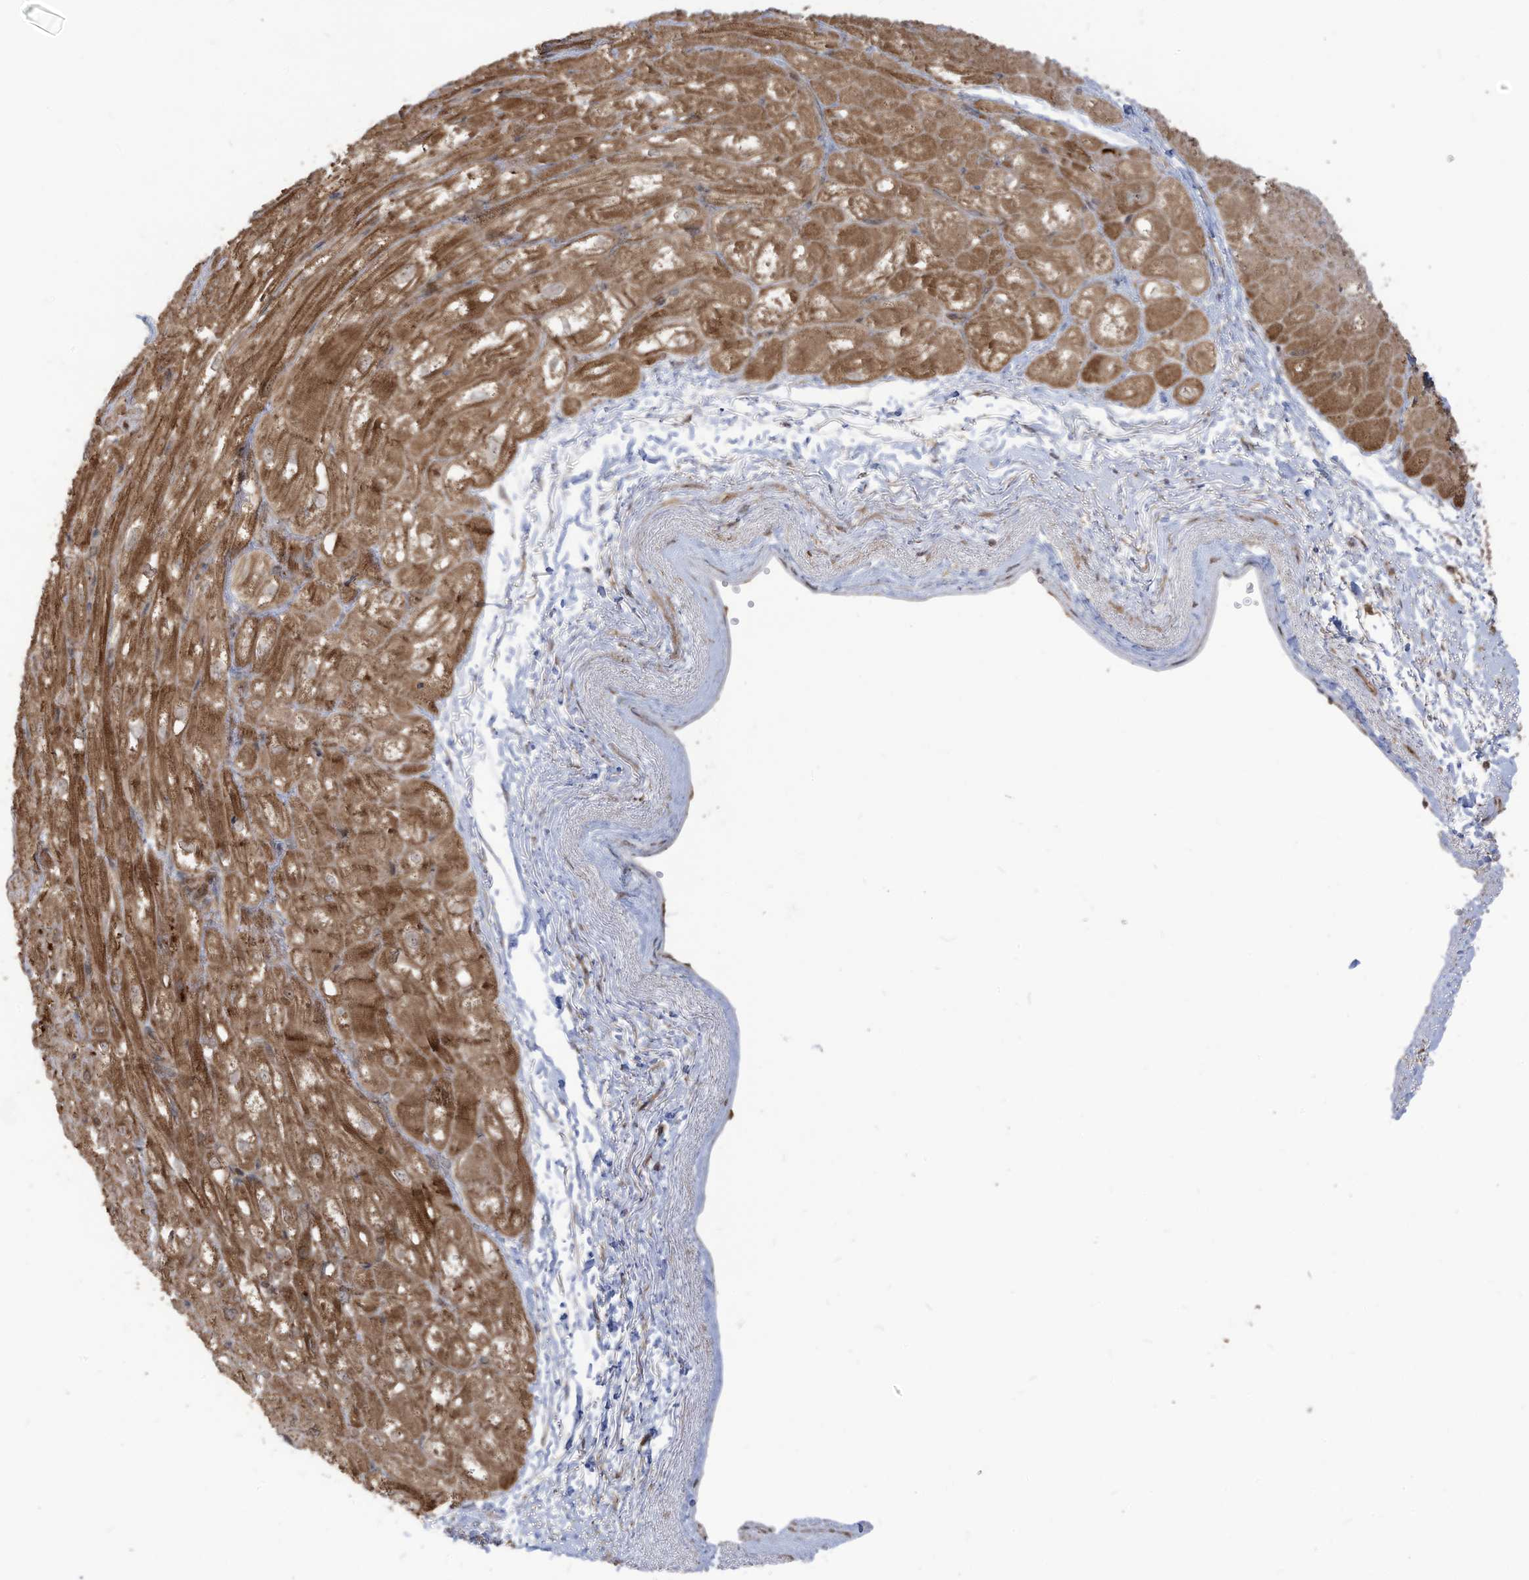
{"staining": {"intensity": "moderate", "quantity": ">75%", "location": "cytoplasmic/membranous"}, "tissue": "heart muscle", "cell_type": "Cardiomyocytes", "image_type": "normal", "snomed": [{"axis": "morphology", "description": "Normal tissue, NOS"}, {"axis": "topography", "description": "Heart"}], "caption": "The immunohistochemical stain labels moderate cytoplasmic/membranous staining in cardiomyocytes of normal heart muscle.", "gene": "CARF", "patient": {"sex": "male", "age": 50}}